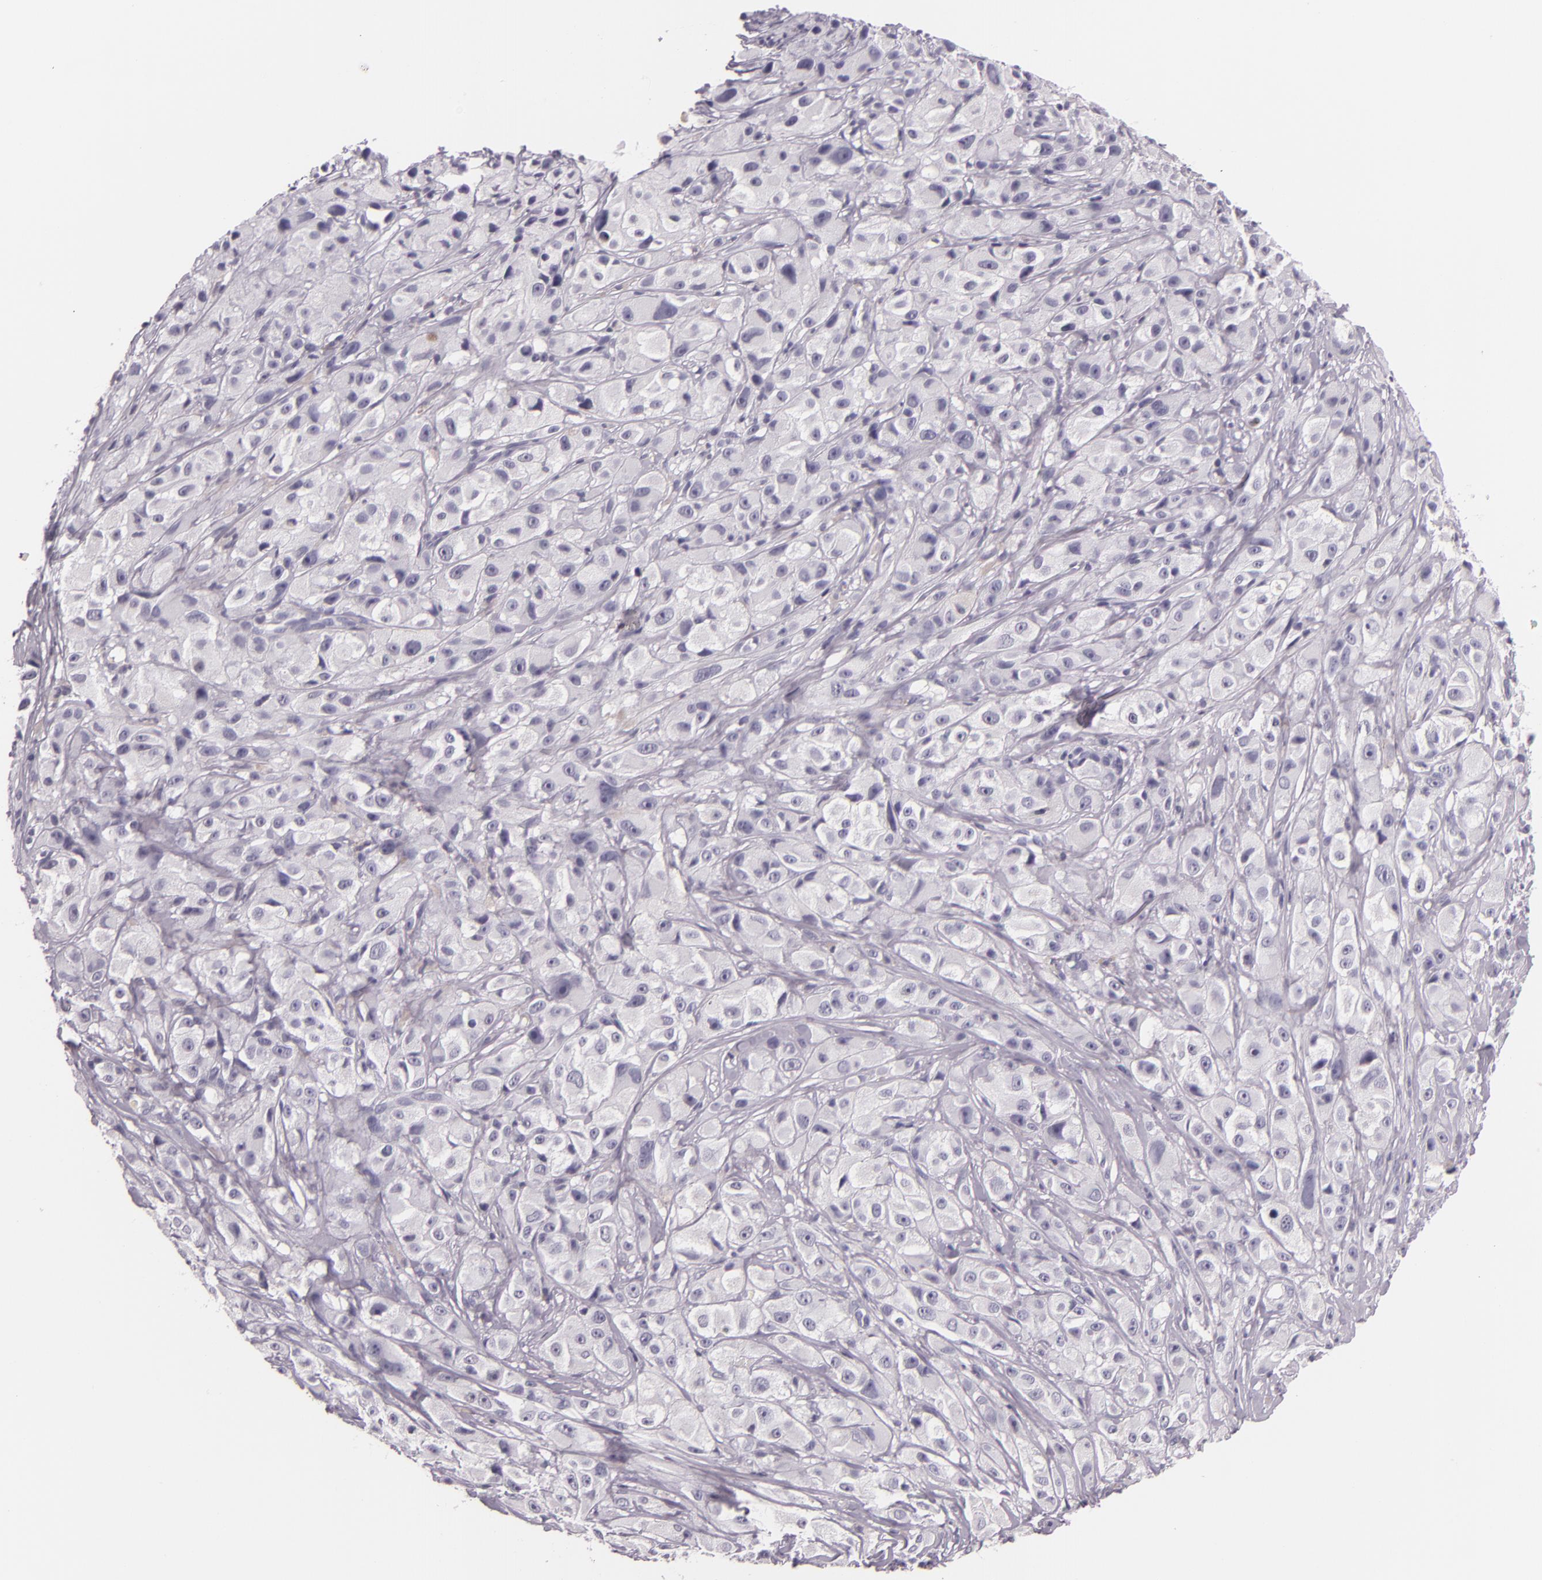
{"staining": {"intensity": "negative", "quantity": "none", "location": "none"}, "tissue": "melanoma", "cell_type": "Tumor cells", "image_type": "cancer", "snomed": [{"axis": "morphology", "description": "Malignant melanoma, NOS"}, {"axis": "topography", "description": "Skin"}], "caption": "DAB (3,3'-diaminobenzidine) immunohistochemical staining of melanoma displays no significant expression in tumor cells. The staining was performed using DAB (3,3'-diaminobenzidine) to visualize the protein expression in brown, while the nuclei were stained in blue with hematoxylin (Magnification: 20x).", "gene": "DLG4", "patient": {"sex": "male", "age": 56}}